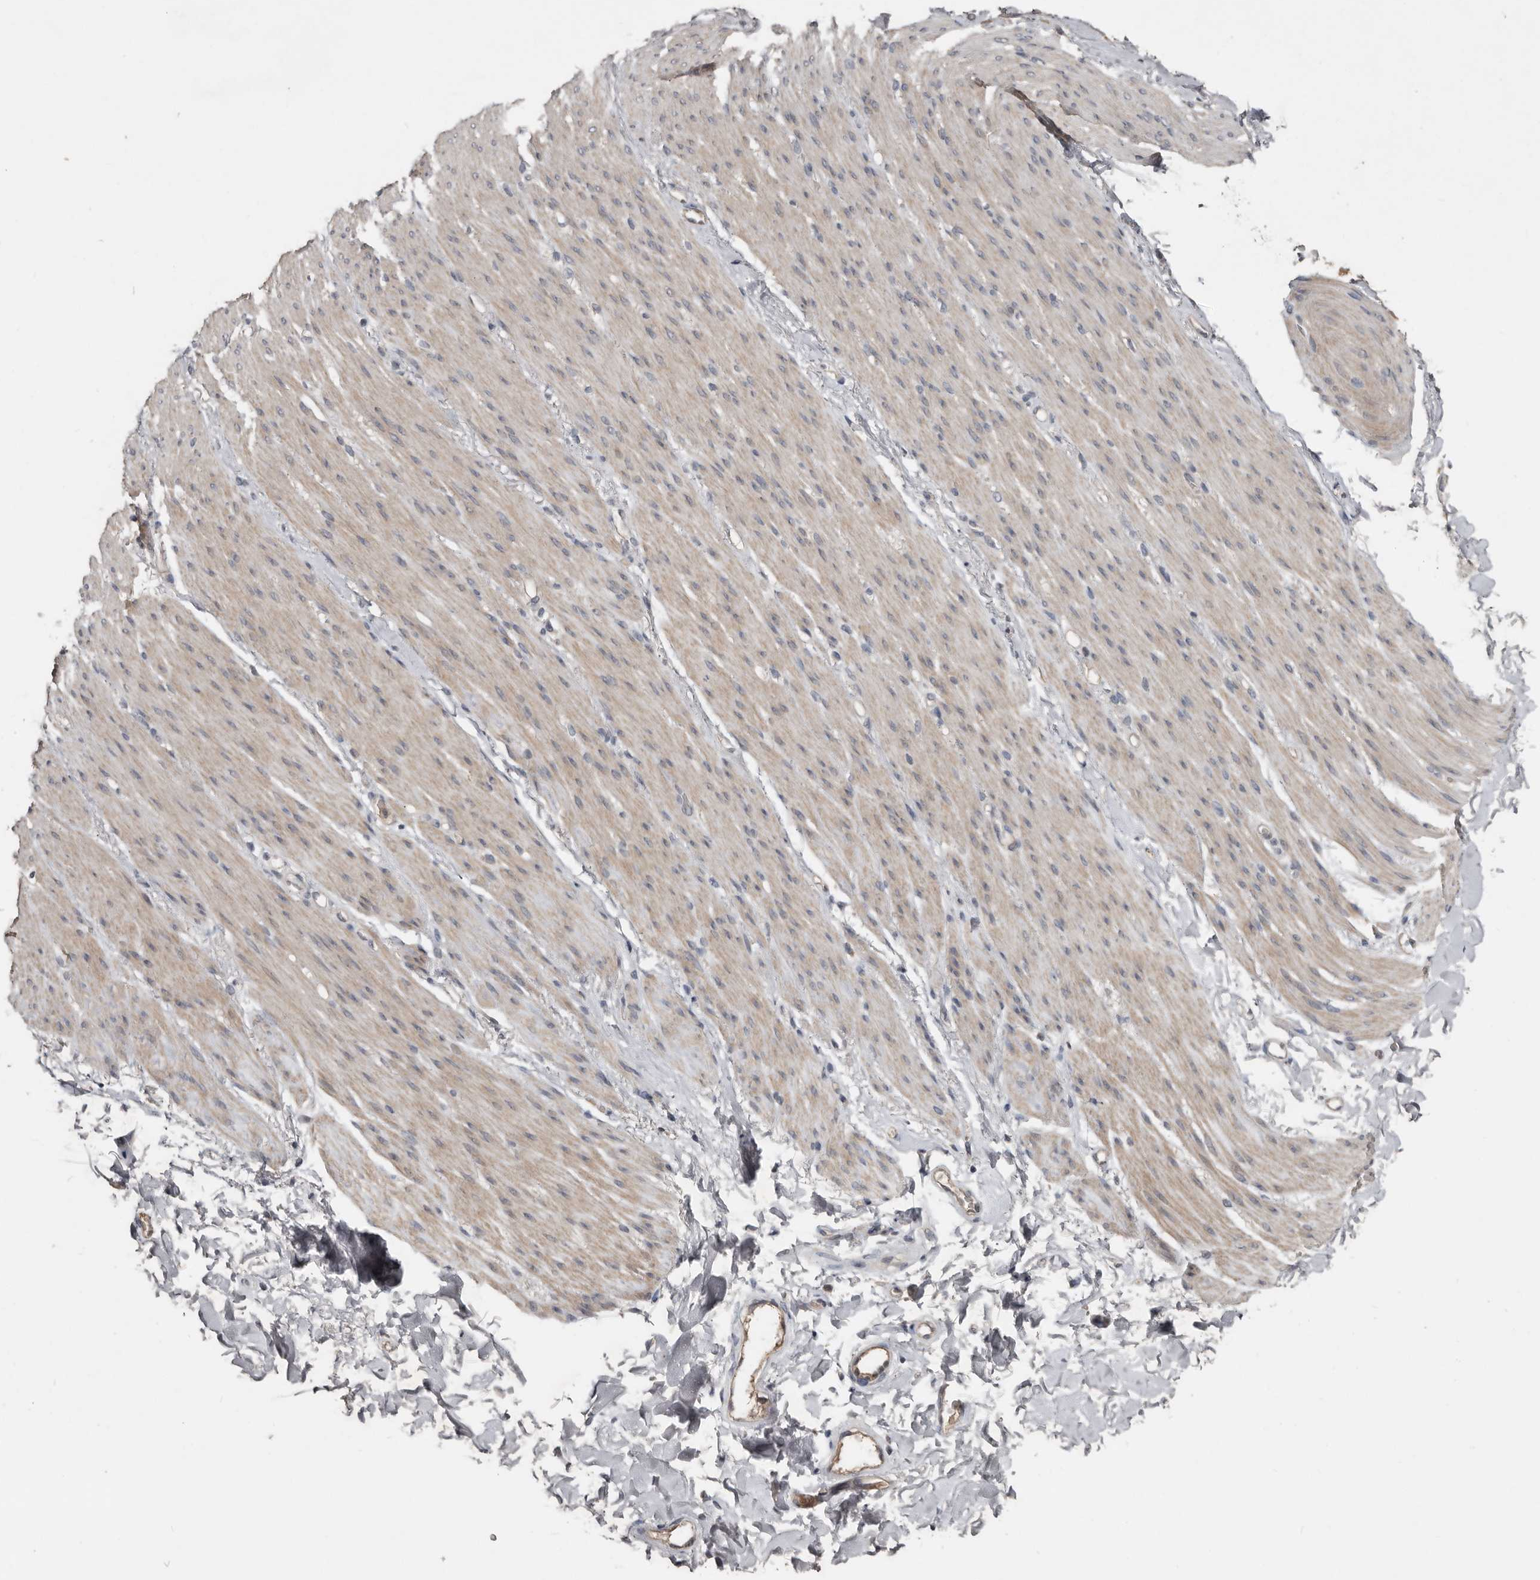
{"staining": {"intensity": "weak", "quantity": "25%-75%", "location": "cytoplasmic/membranous"}, "tissue": "smooth muscle", "cell_type": "Smooth muscle cells", "image_type": "normal", "snomed": [{"axis": "morphology", "description": "Normal tissue, NOS"}, {"axis": "topography", "description": "Colon"}, {"axis": "topography", "description": "Peripheral nerve tissue"}], "caption": "A low amount of weak cytoplasmic/membranous positivity is appreciated in approximately 25%-75% of smooth muscle cells in normal smooth muscle.", "gene": "RBKS", "patient": {"sex": "female", "age": 61}}